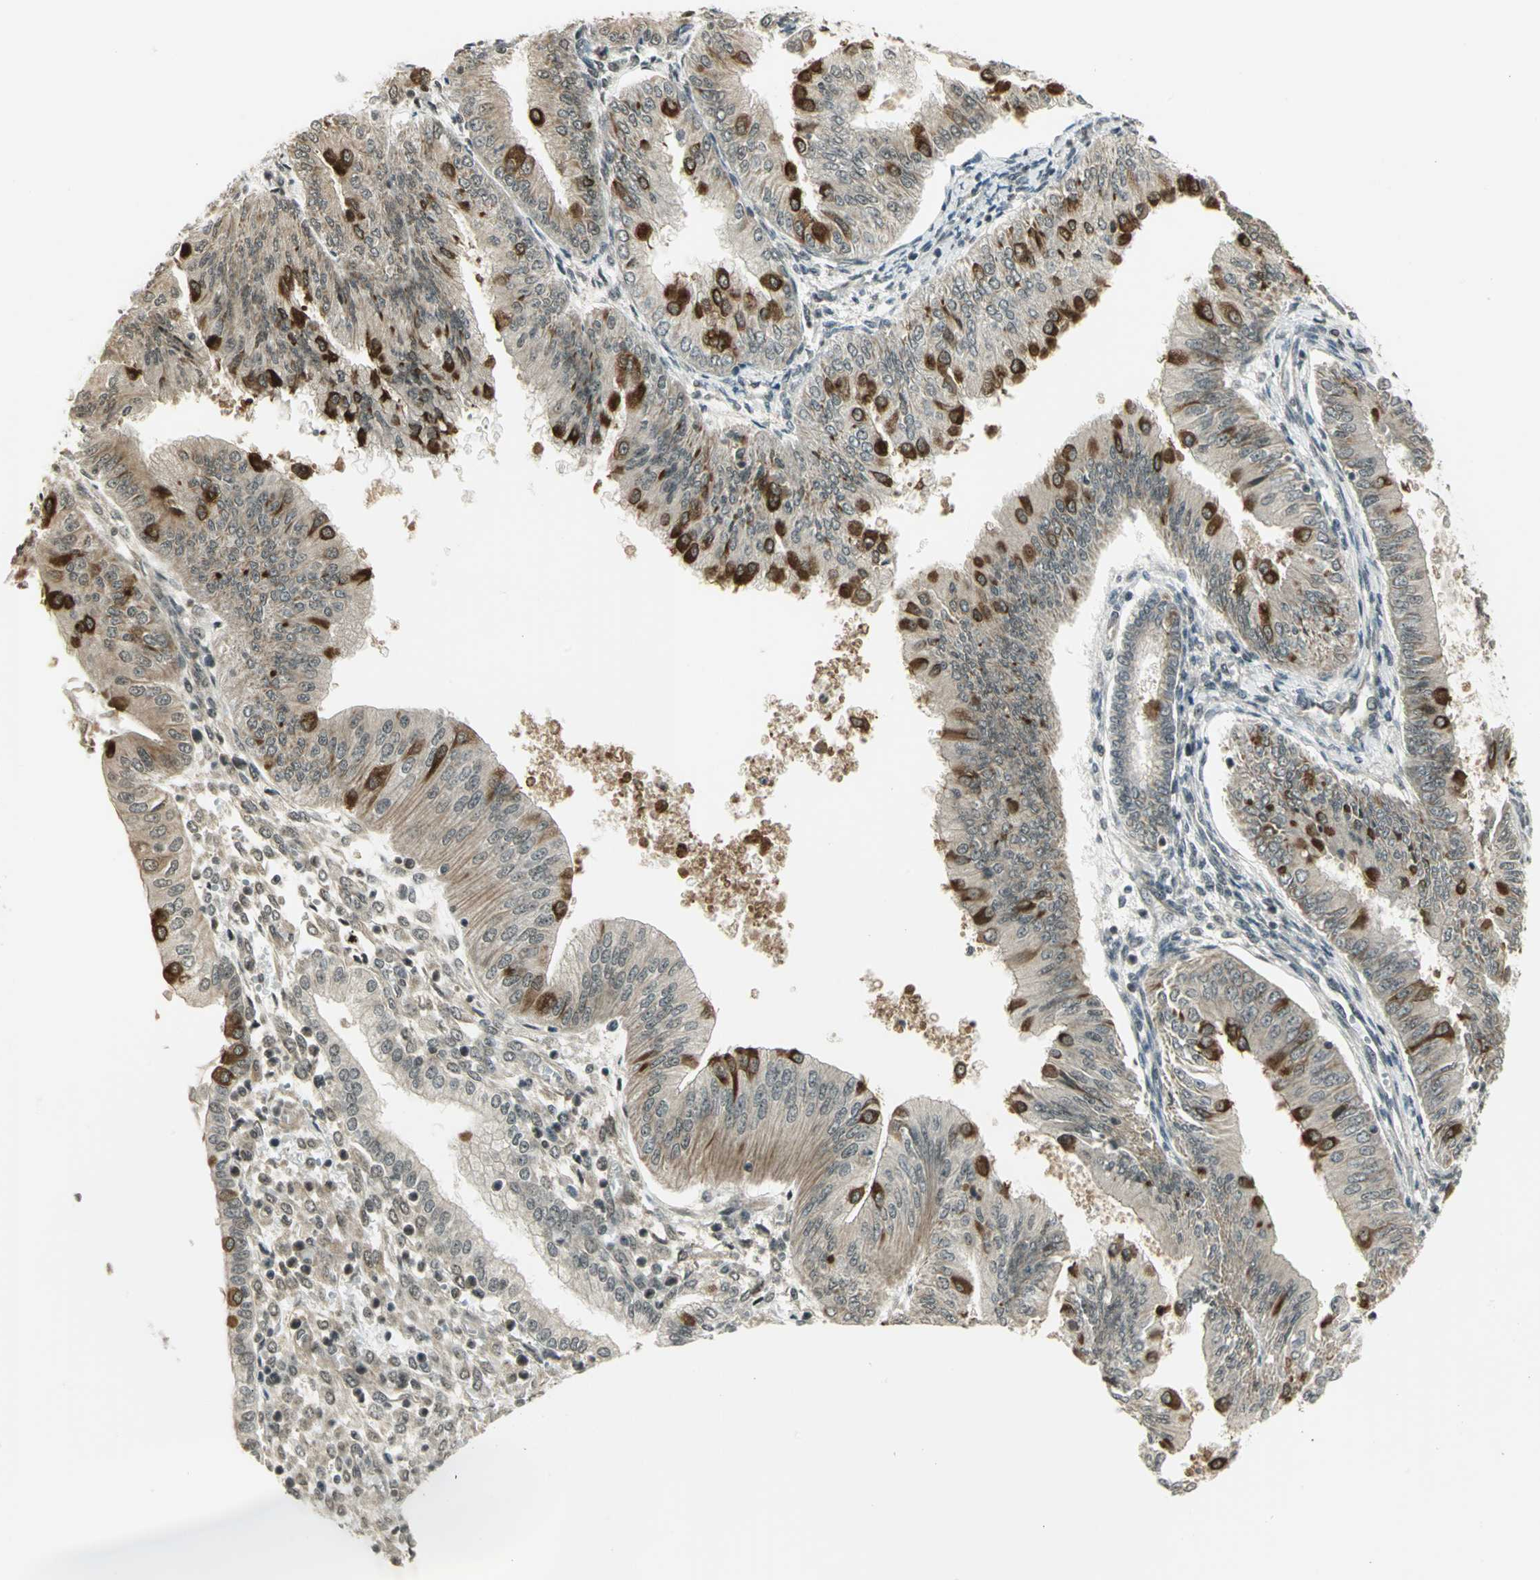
{"staining": {"intensity": "strong", "quantity": "25%-75%", "location": "cytoplasmic/membranous"}, "tissue": "endometrial cancer", "cell_type": "Tumor cells", "image_type": "cancer", "snomed": [{"axis": "morphology", "description": "Adenocarcinoma, NOS"}, {"axis": "topography", "description": "Endometrium"}], "caption": "Immunohistochemistry (IHC) (DAB (3,3'-diaminobenzidine)) staining of endometrial cancer (adenocarcinoma) reveals strong cytoplasmic/membranous protein positivity in approximately 25%-75% of tumor cells.", "gene": "CDC34", "patient": {"sex": "female", "age": 53}}